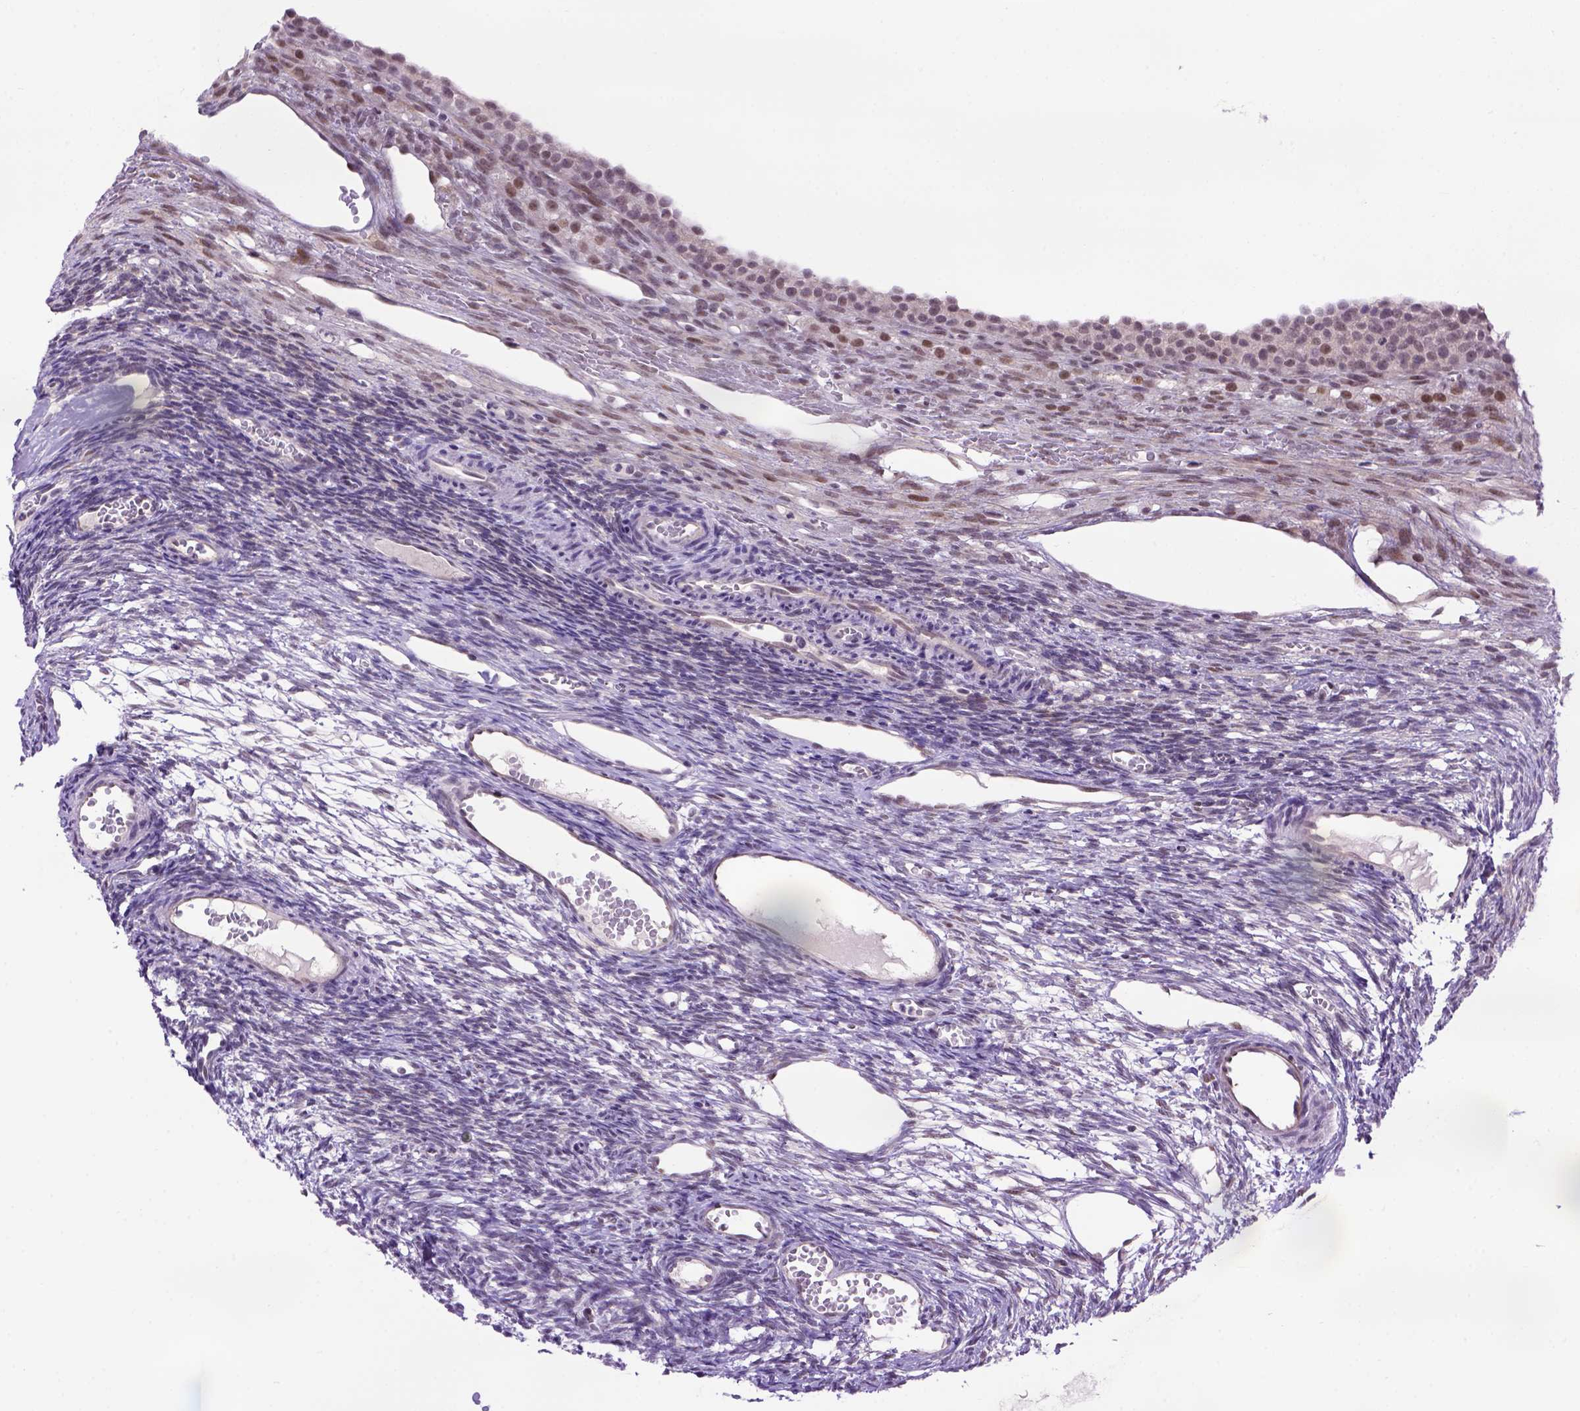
{"staining": {"intensity": "moderate", "quantity": "<25%", "location": "nuclear"}, "tissue": "ovary", "cell_type": "Follicle cells", "image_type": "normal", "snomed": [{"axis": "morphology", "description": "Normal tissue, NOS"}, {"axis": "topography", "description": "Ovary"}], "caption": "Ovary stained with IHC reveals moderate nuclear staining in about <25% of follicle cells. The staining was performed using DAB (3,3'-diaminobenzidine) to visualize the protein expression in brown, while the nuclei were stained in blue with hematoxylin (Magnification: 20x).", "gene": "TBPL1", "patient": {"sex": "female", "age": 34}}